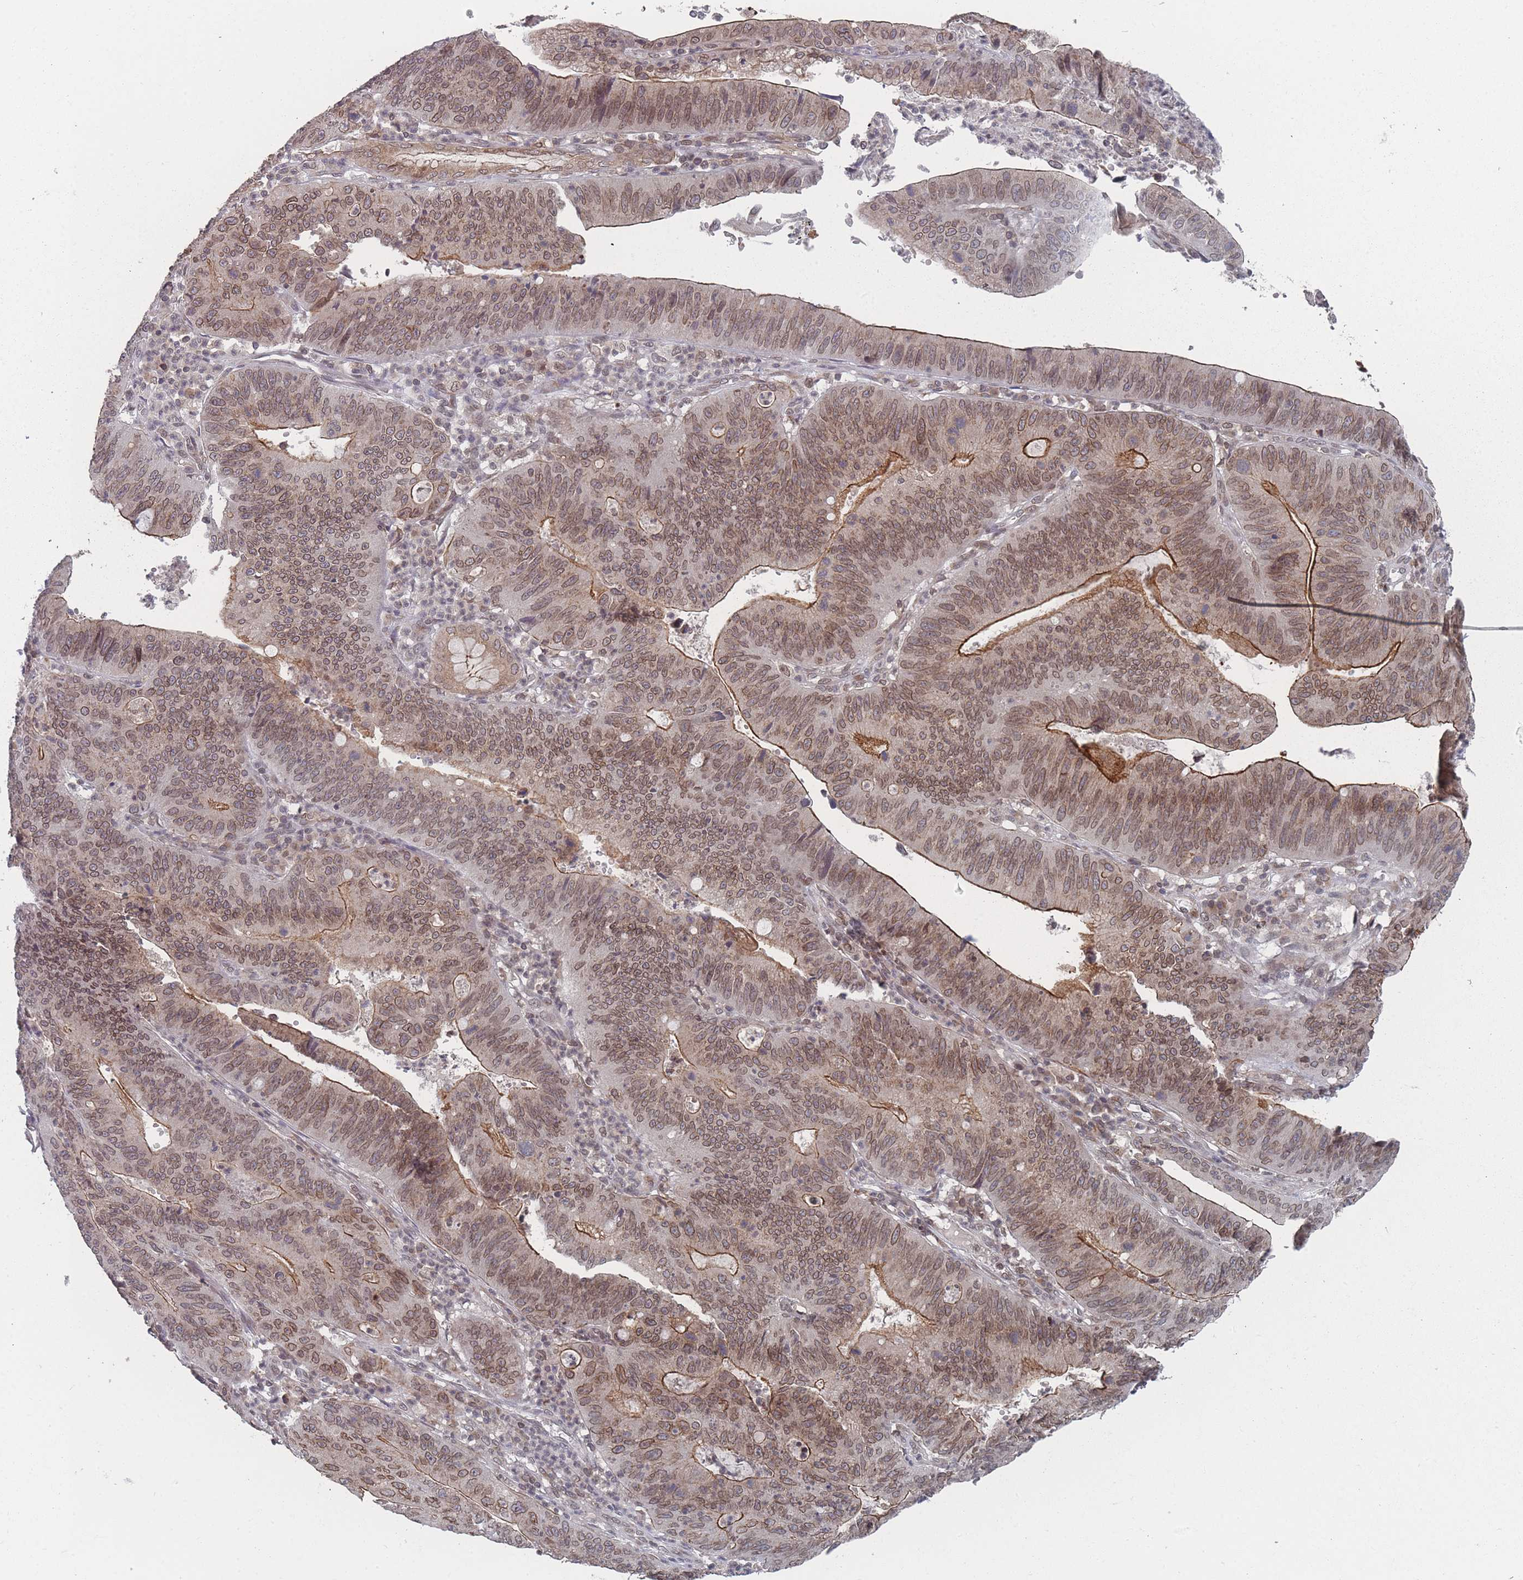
{"staining": {"intensity": "moderate", "quantity": ">75%", "location": "cytoplasmic/membranous,nuclear"}, "tissue": "stomach cancer", "cell_type": "Tumor cells", "image_type": "cancer", "snomed": [{"axis": "morphology", "description": "Adenocarcinoma, NOS"}, {"axis": "topography", "description": "Stomach"}], "caption": "A histopathology image of adenocarcinoma (stomach) stained for a protein displays moderate cytoplasmic/membranous and nuclear brown staining in tumor cells. Nuclei are stained in blue.", "gene": "TBC1D25", "patient": {"sex": "male", "age": 59}}